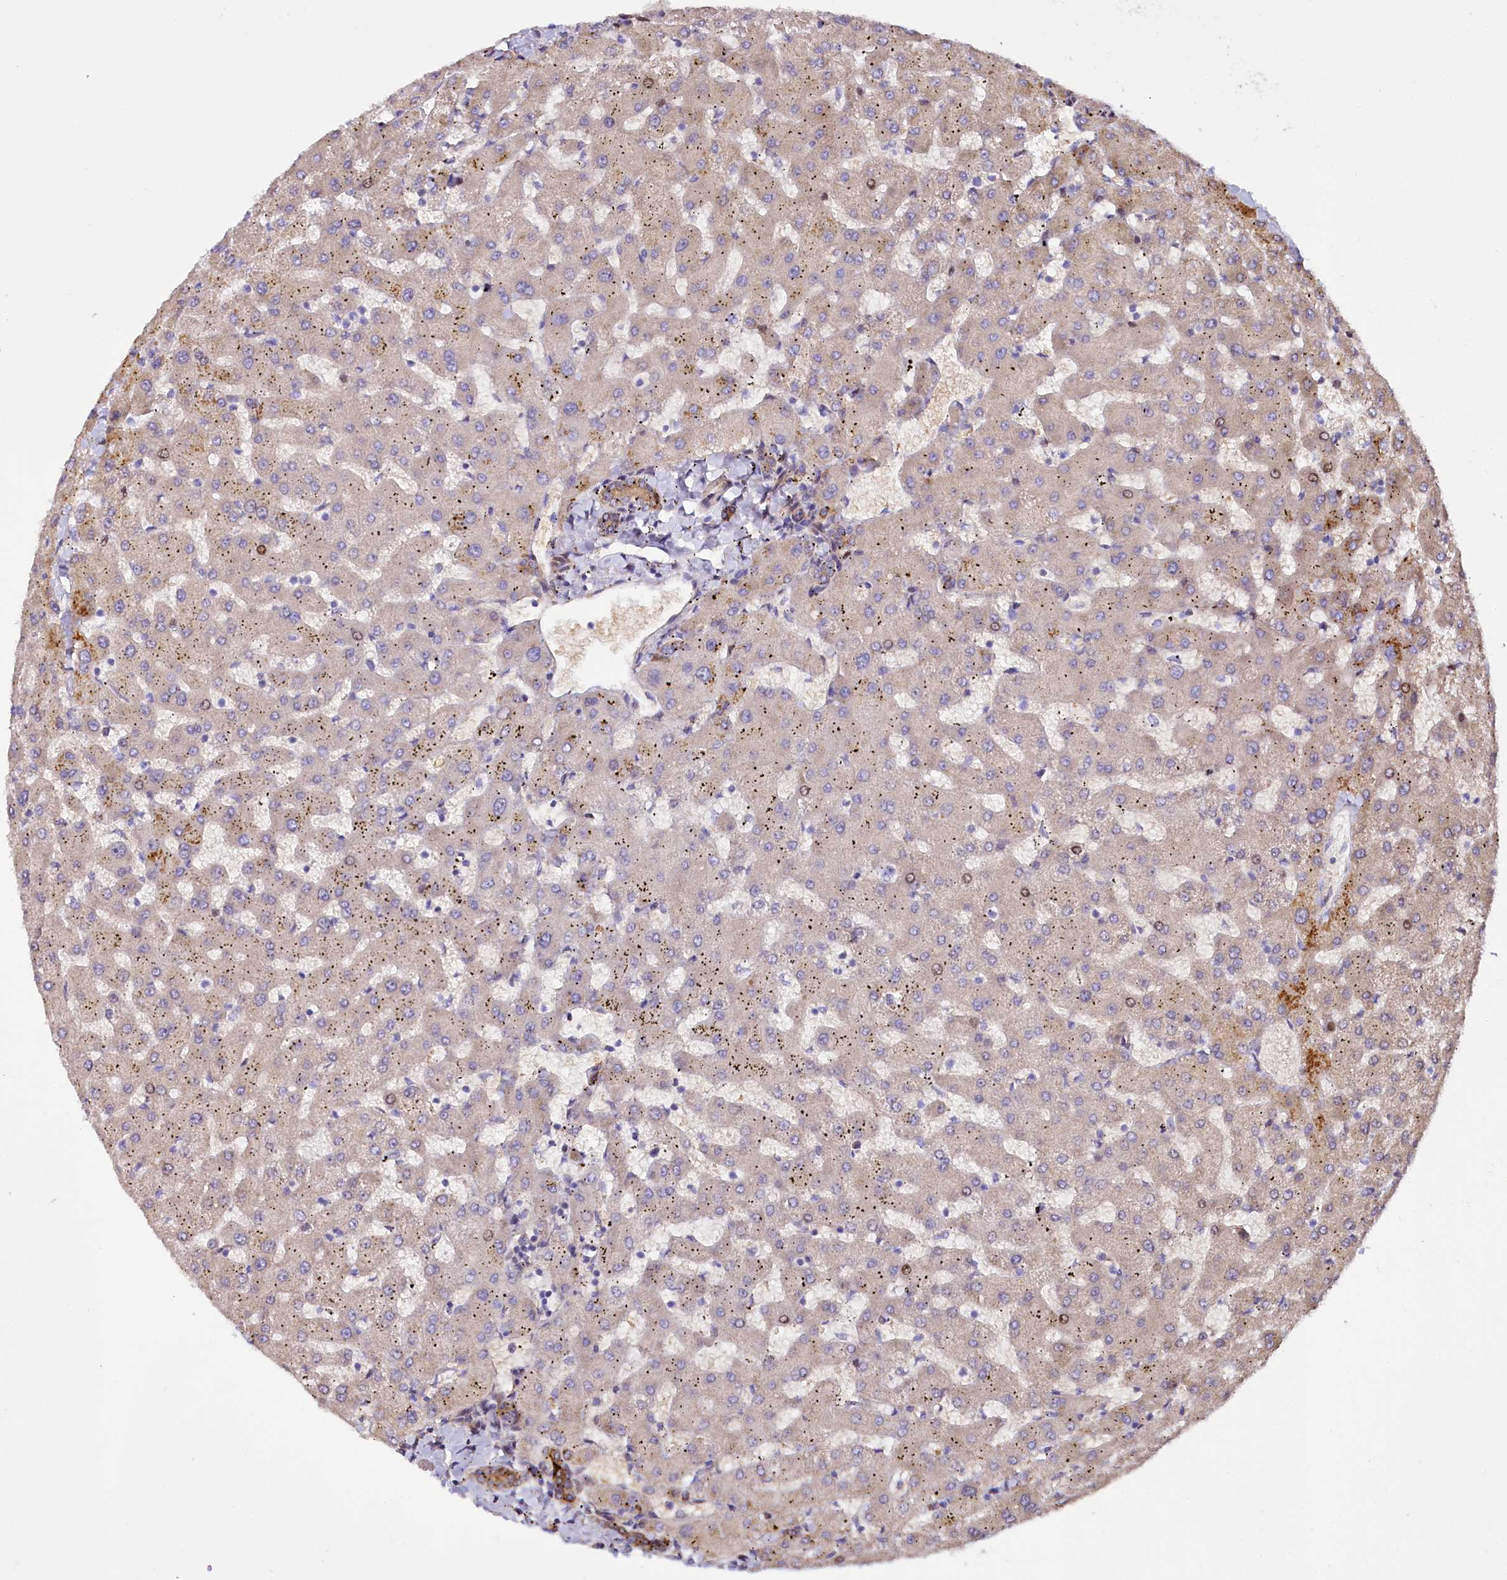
{"staining": {"intensity": "moderate", "quantity": ">75%", "location": "cytoplasmic/membranous"}, "tissue": "liver", "cell_type": "Cholangiocytes", "image_type": "normal", "snomed": [{"axis": "morphology", "description": "Normal tissue, NOS"}, {"axis": "topography", "description": "Liver"}], "caption": "Cholangiocytes reveal medium levels of moderate cytoplasmic/membranous positivity in approximately >75% of cells in normal human liver. (DAB = brown stain, brightfield microscopy at high magnification).", "gene": "PDZRN3", "patient": {"sex": "female", "age": 63}}